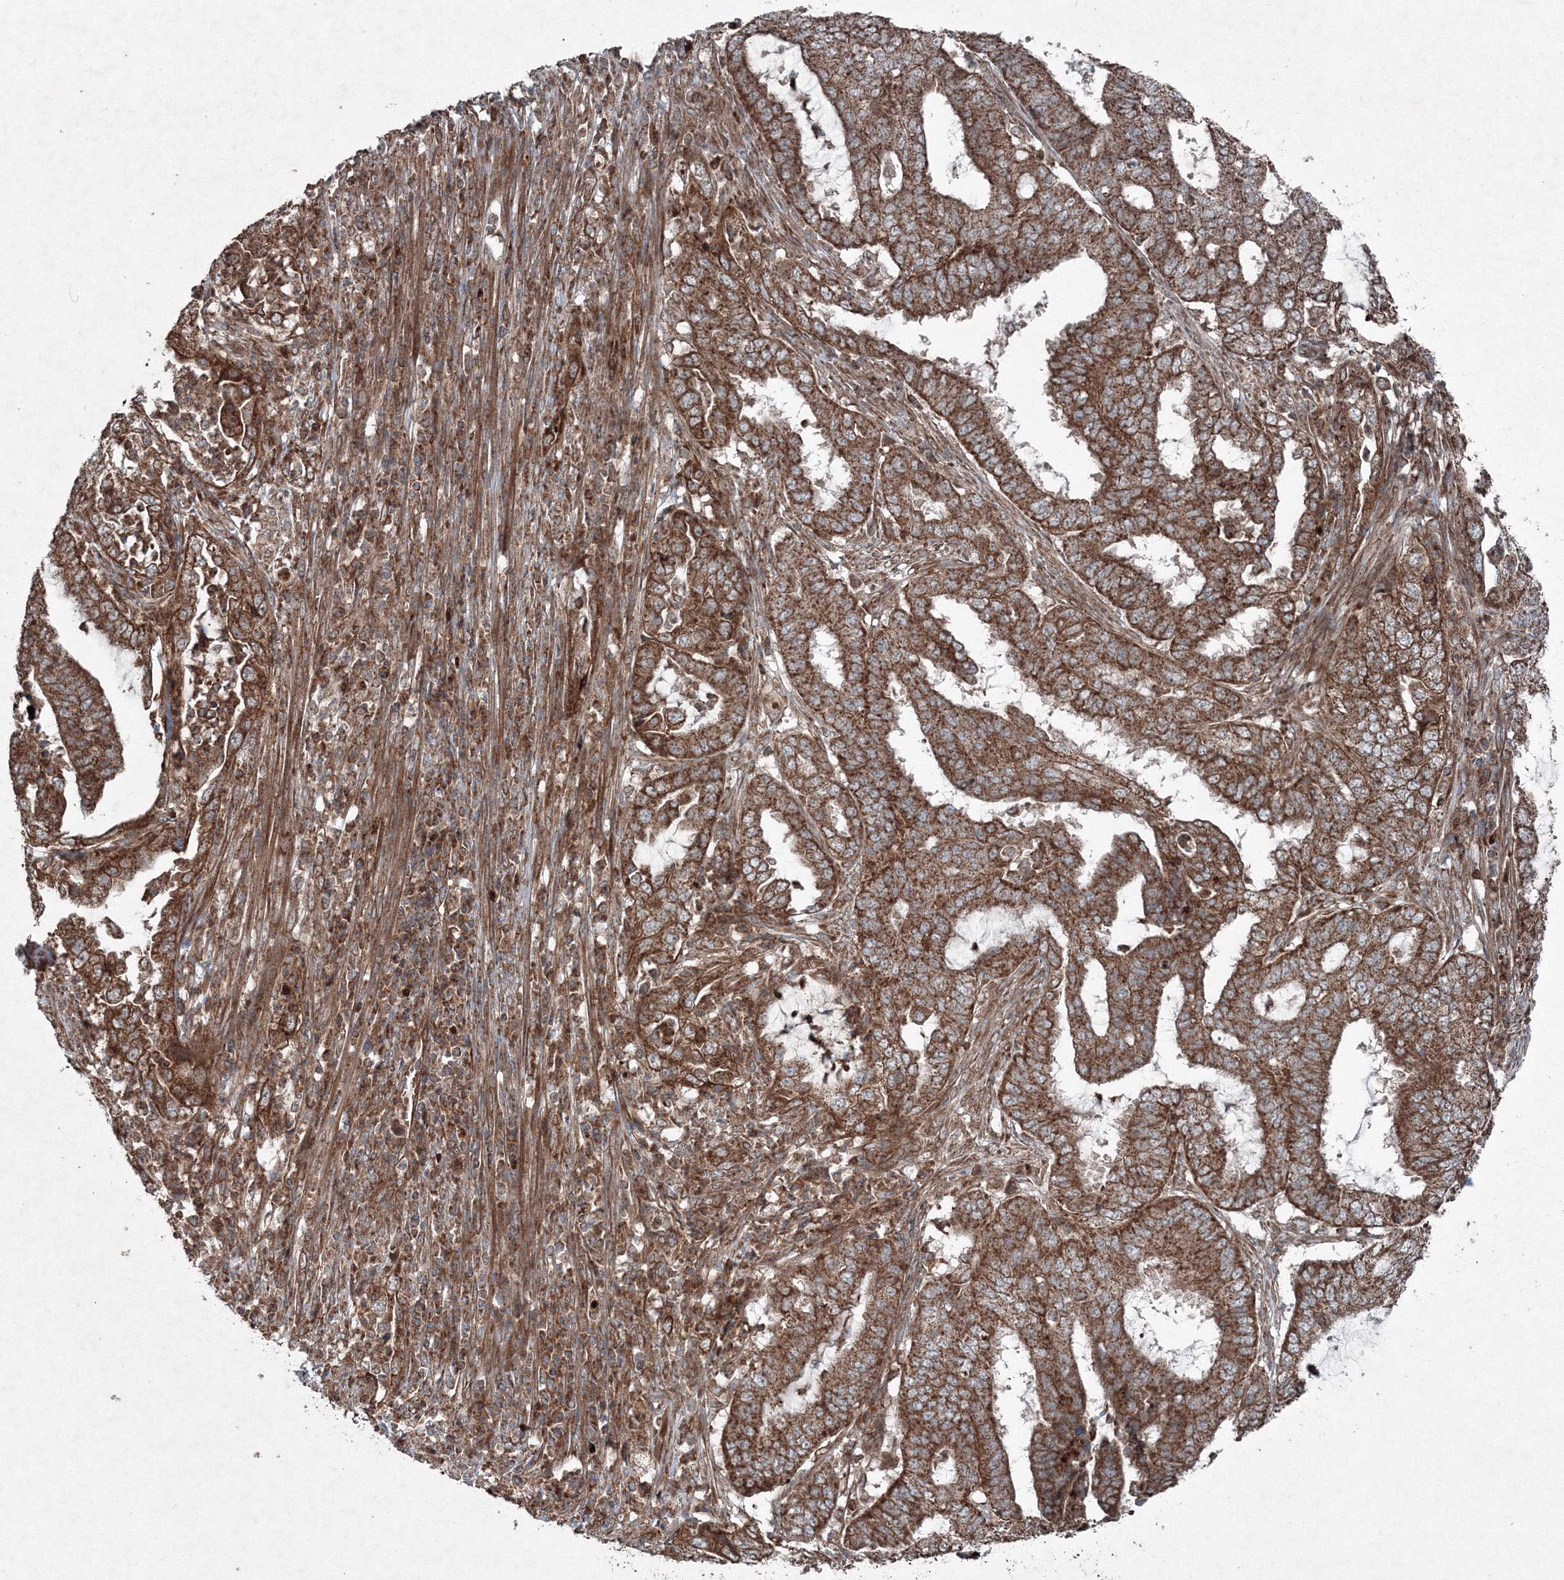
{"staining": {"intensity": "strong", "quantity": ">75%", "location": "cytoplasmic/membranous"}, "tissue": "endometrial cancer", "cell_type": "Tumor cells", "image_type": "cancer", "snomed": [{"axis": "morphology", "description": "Adenocarcinoma, NOS"}, {"axis": "topography", "description": "Endometrium"}], "caption": "A brown stain shows strong cytoplasmic/membranous expression of a protein in human endometrial adenocarcinoma tumor cells.", "gene": "COPS7B", "patient": {"sex": "female", "age": 51}}